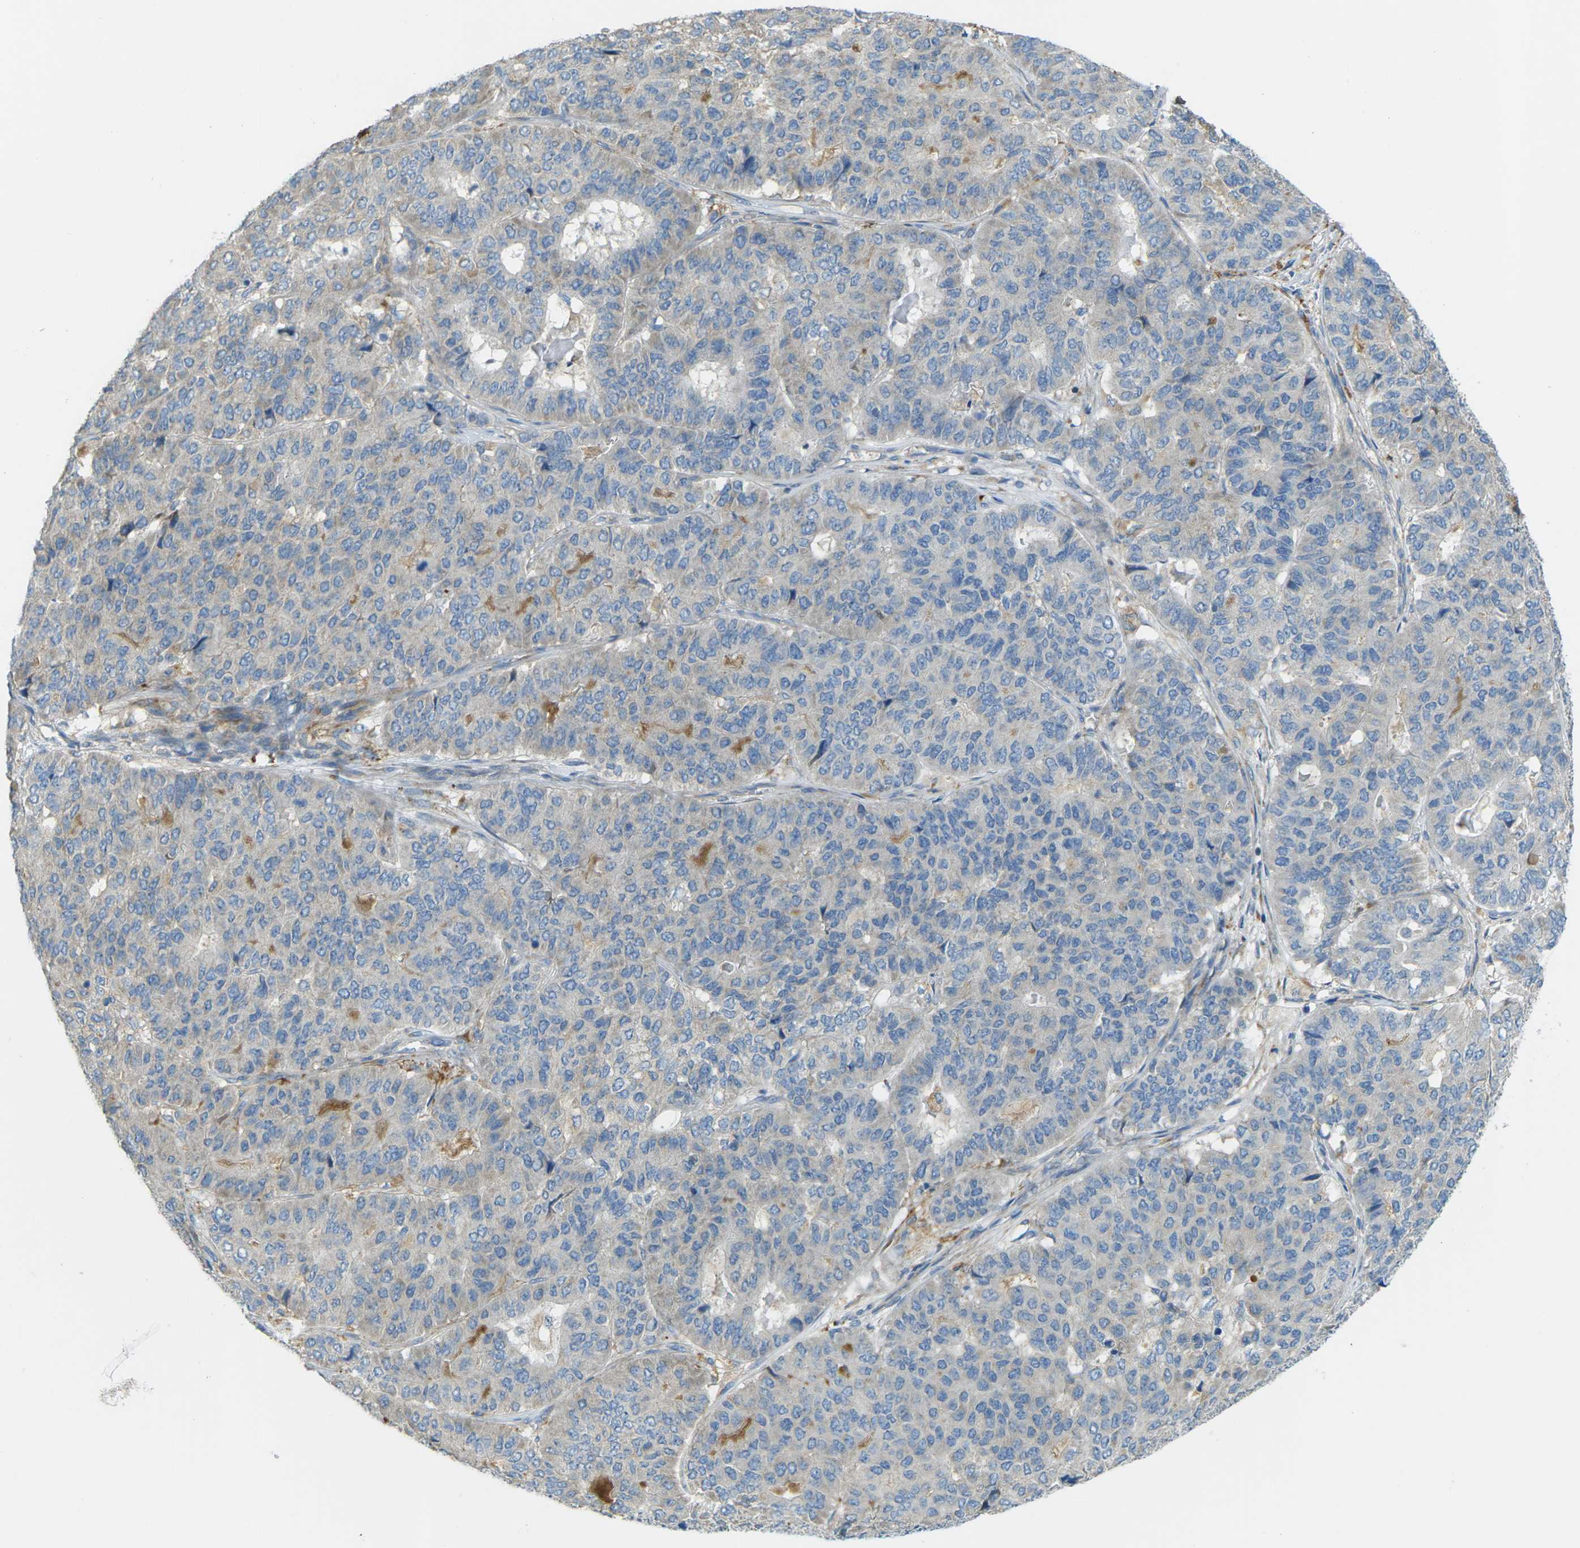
{"staining": {"intensity": "negative", "quantity": "none", "location": "none"}, "tissue": "pancreatic cancer", "cell_type": "Tumor cells", "image_type": "cancer", "snomed": [{"axis": "morphology", "description": "Adenocarcinoma, NOS"}, {"axis": "topography", "description": "Pancreas"}], "caption": "An immunohistochemistry histopathology image of pancreatic cancer (adenocarcinoma) is shown. There is no staining in tumor cells of pancreatic cancer (adenocarcinoma). (DAB (3,3'-diaminobenzidine) immunohistochemistry (IHC) with hematoxylin counter stain).", "gene": "MYLK4", "patient": {"sex": "male", "age": 50}}